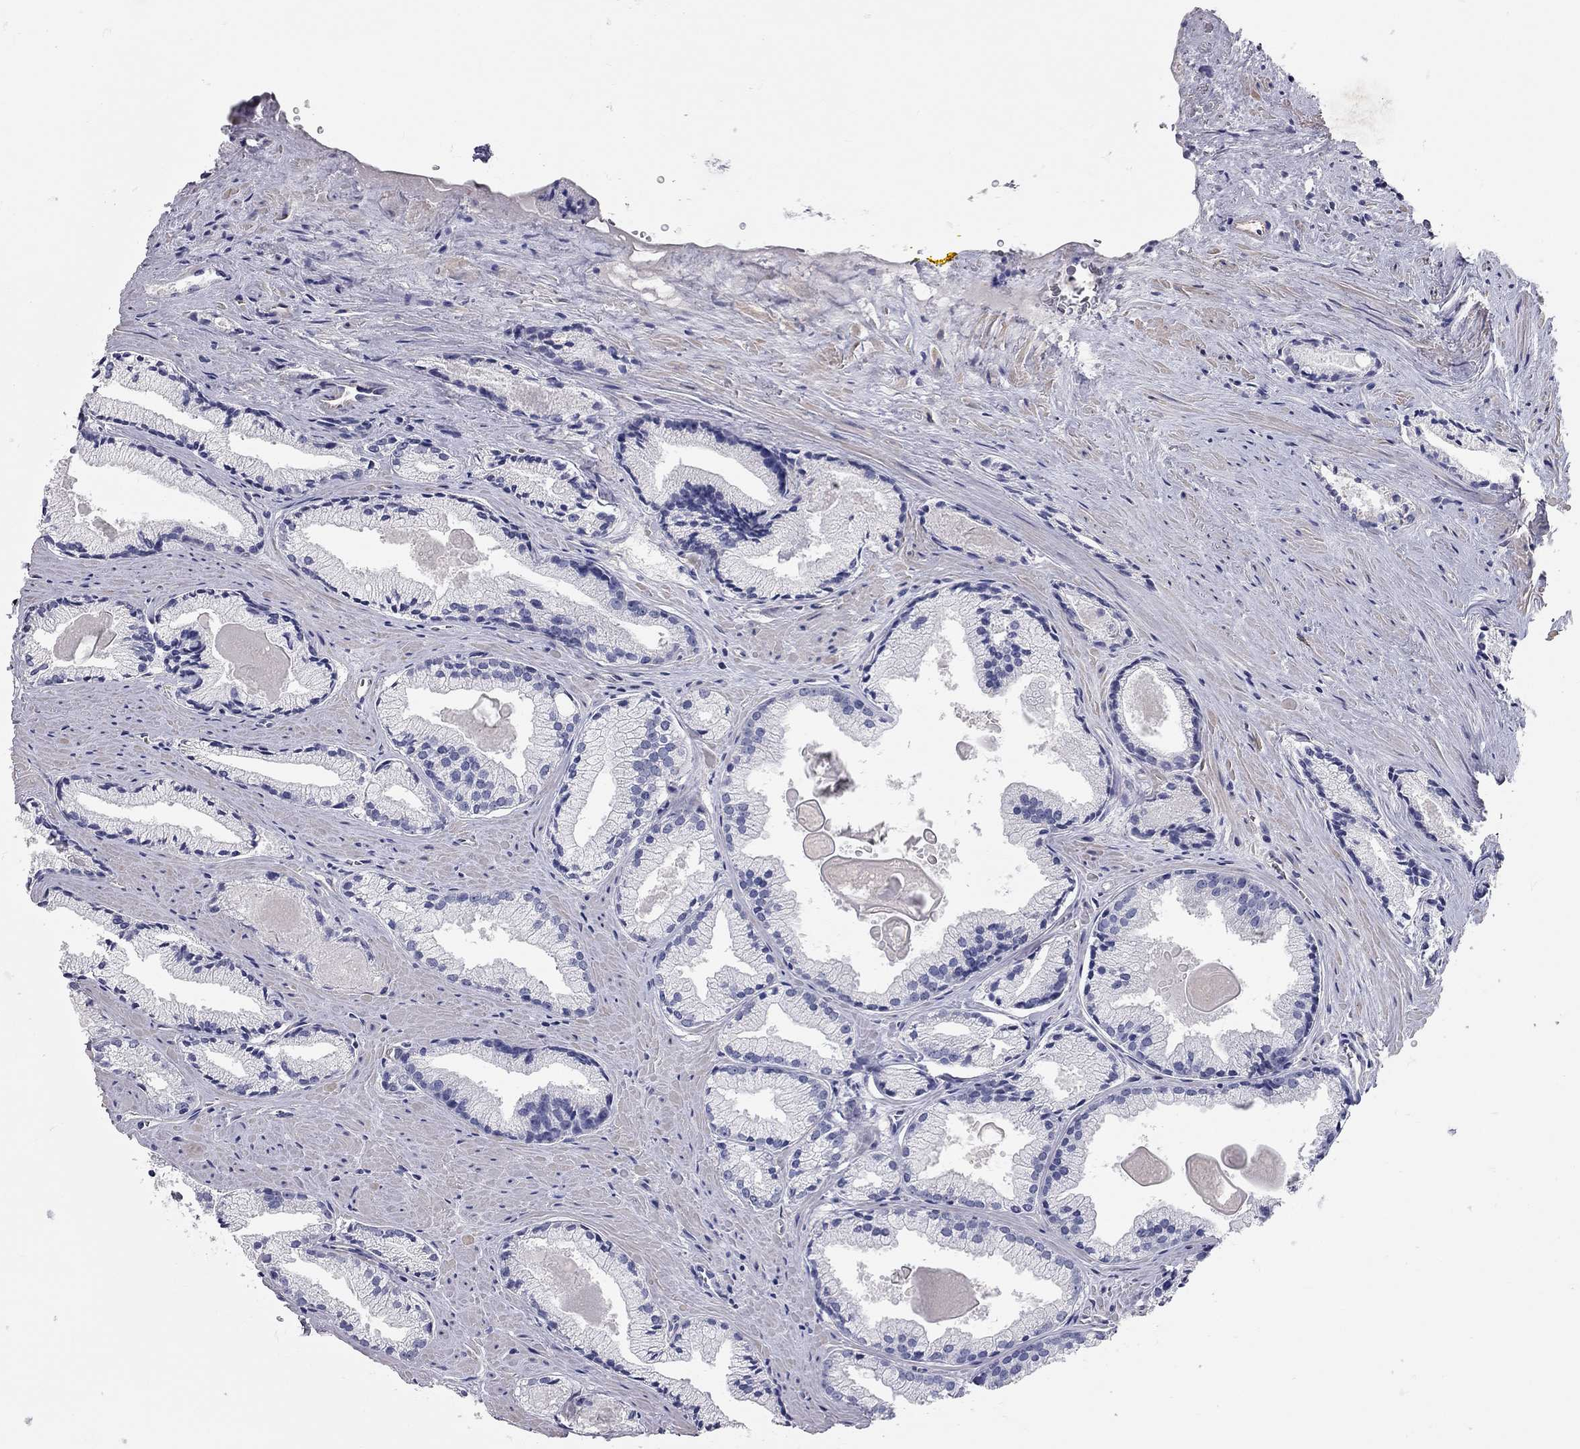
{"staining": {"intensity": "negative", "quantity": "none", "location": "none"}, "tissue": "prostate cancer", "cell_type": "Tumor cells", "image_type": "cancer", "snomed": [{"axis": "morphology", "description": "Adenocarcinoma, NOS"}, {"axis": "morphology", "description": "Adenocarcinoma, High grade"}, {"axis": "topography", "description": "Prostate"}], "caption": "Immunohistochemical staining of prostate cancer shows no significant staining in tumor cells.", "gene": "C10orf90", "patient": {"sex": "male", "age": 70}}